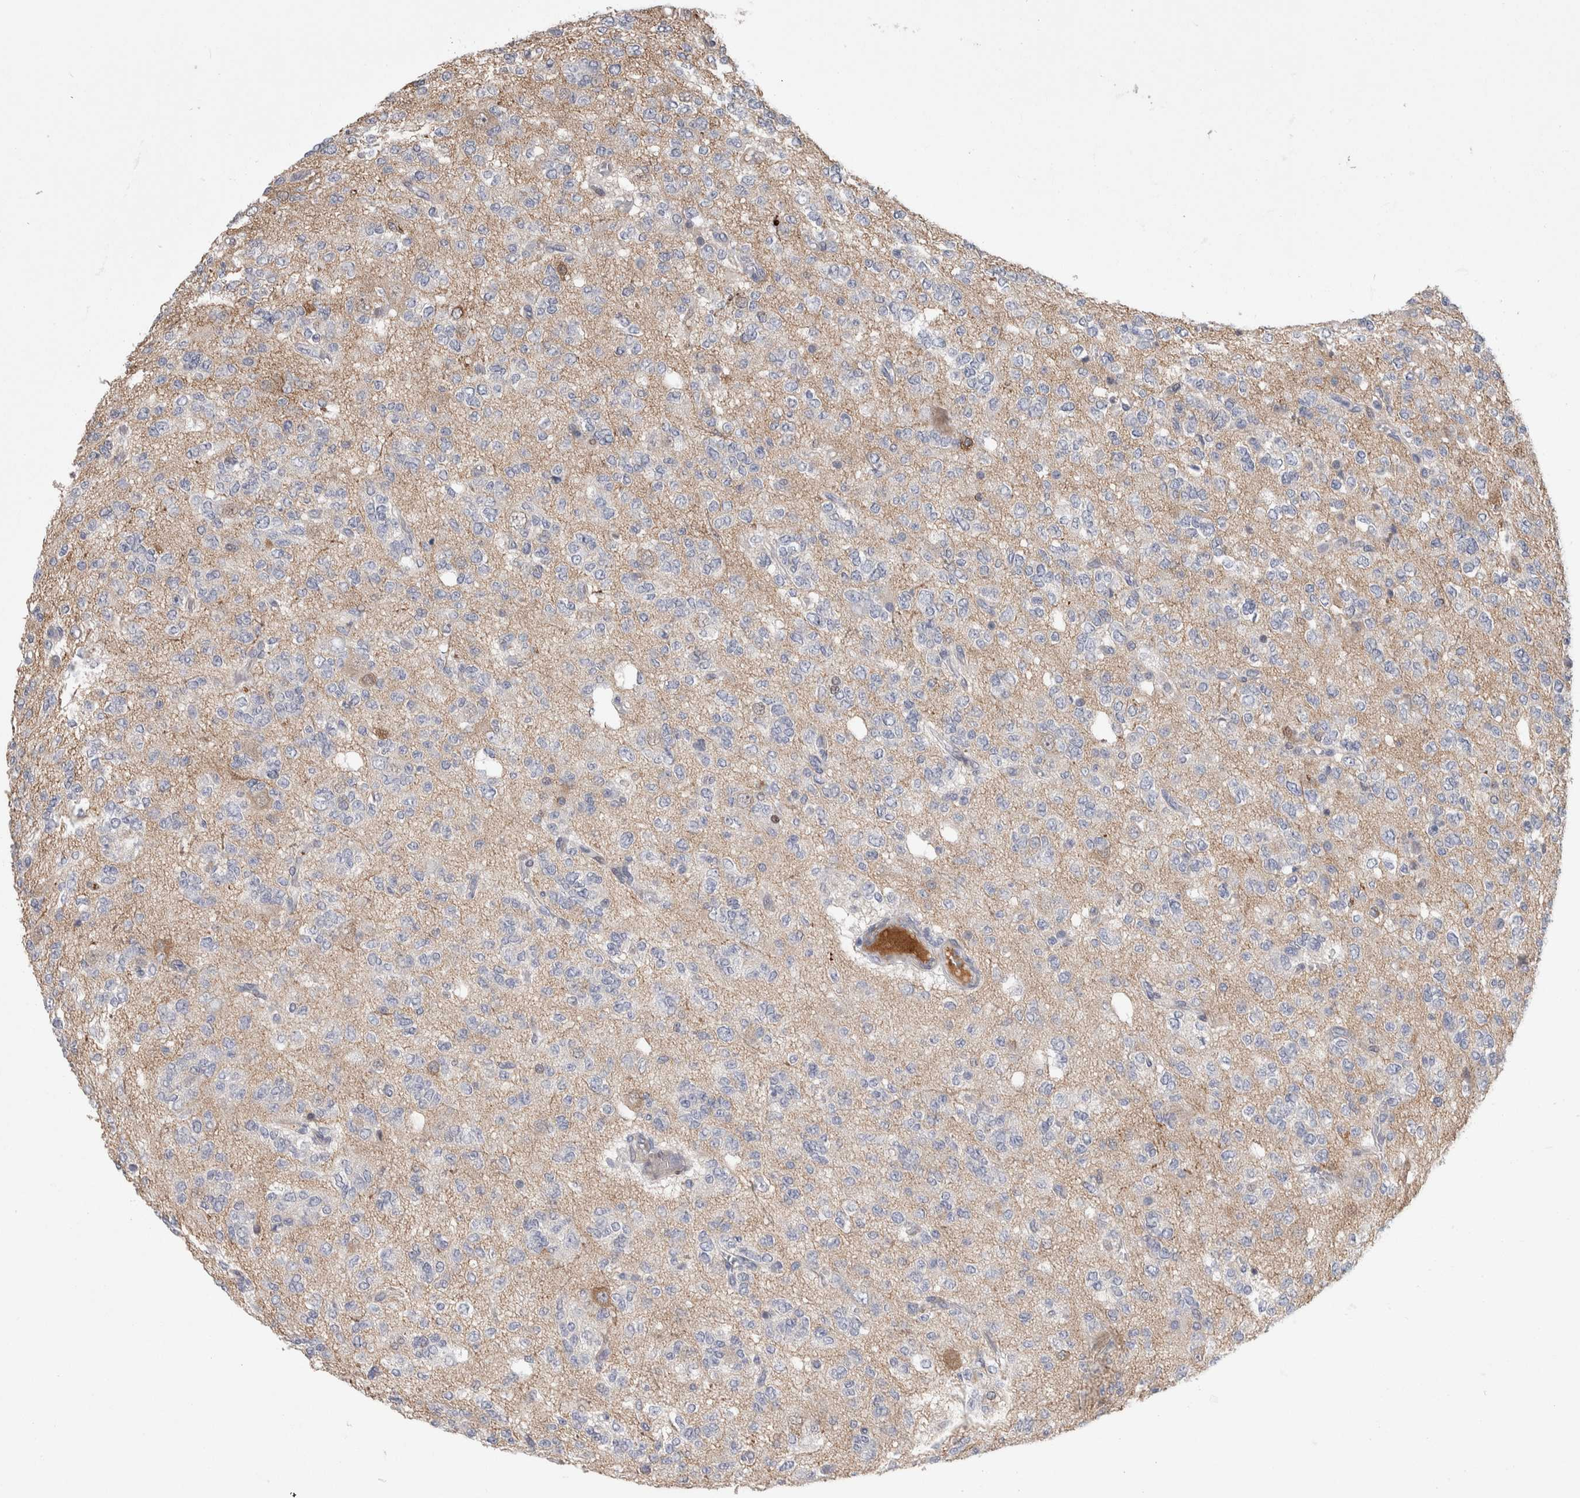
{"staining": {"intensity": "negative", "quantity": "none", "location": "none"}, "tissue": "glioma", "cell_type": "Tumor cells", "image_type": "cancer", "snomed": [{"axis": "morphology", "description": "Glioma, malignant, Low grade"}, {"axis": "topography", "description": "Brain"}], "caption": "Image shows no significant protein staining in tumor cells of glioma.", "gene": "PSMG3", "patient": {"sex": "male", "age": 38}}